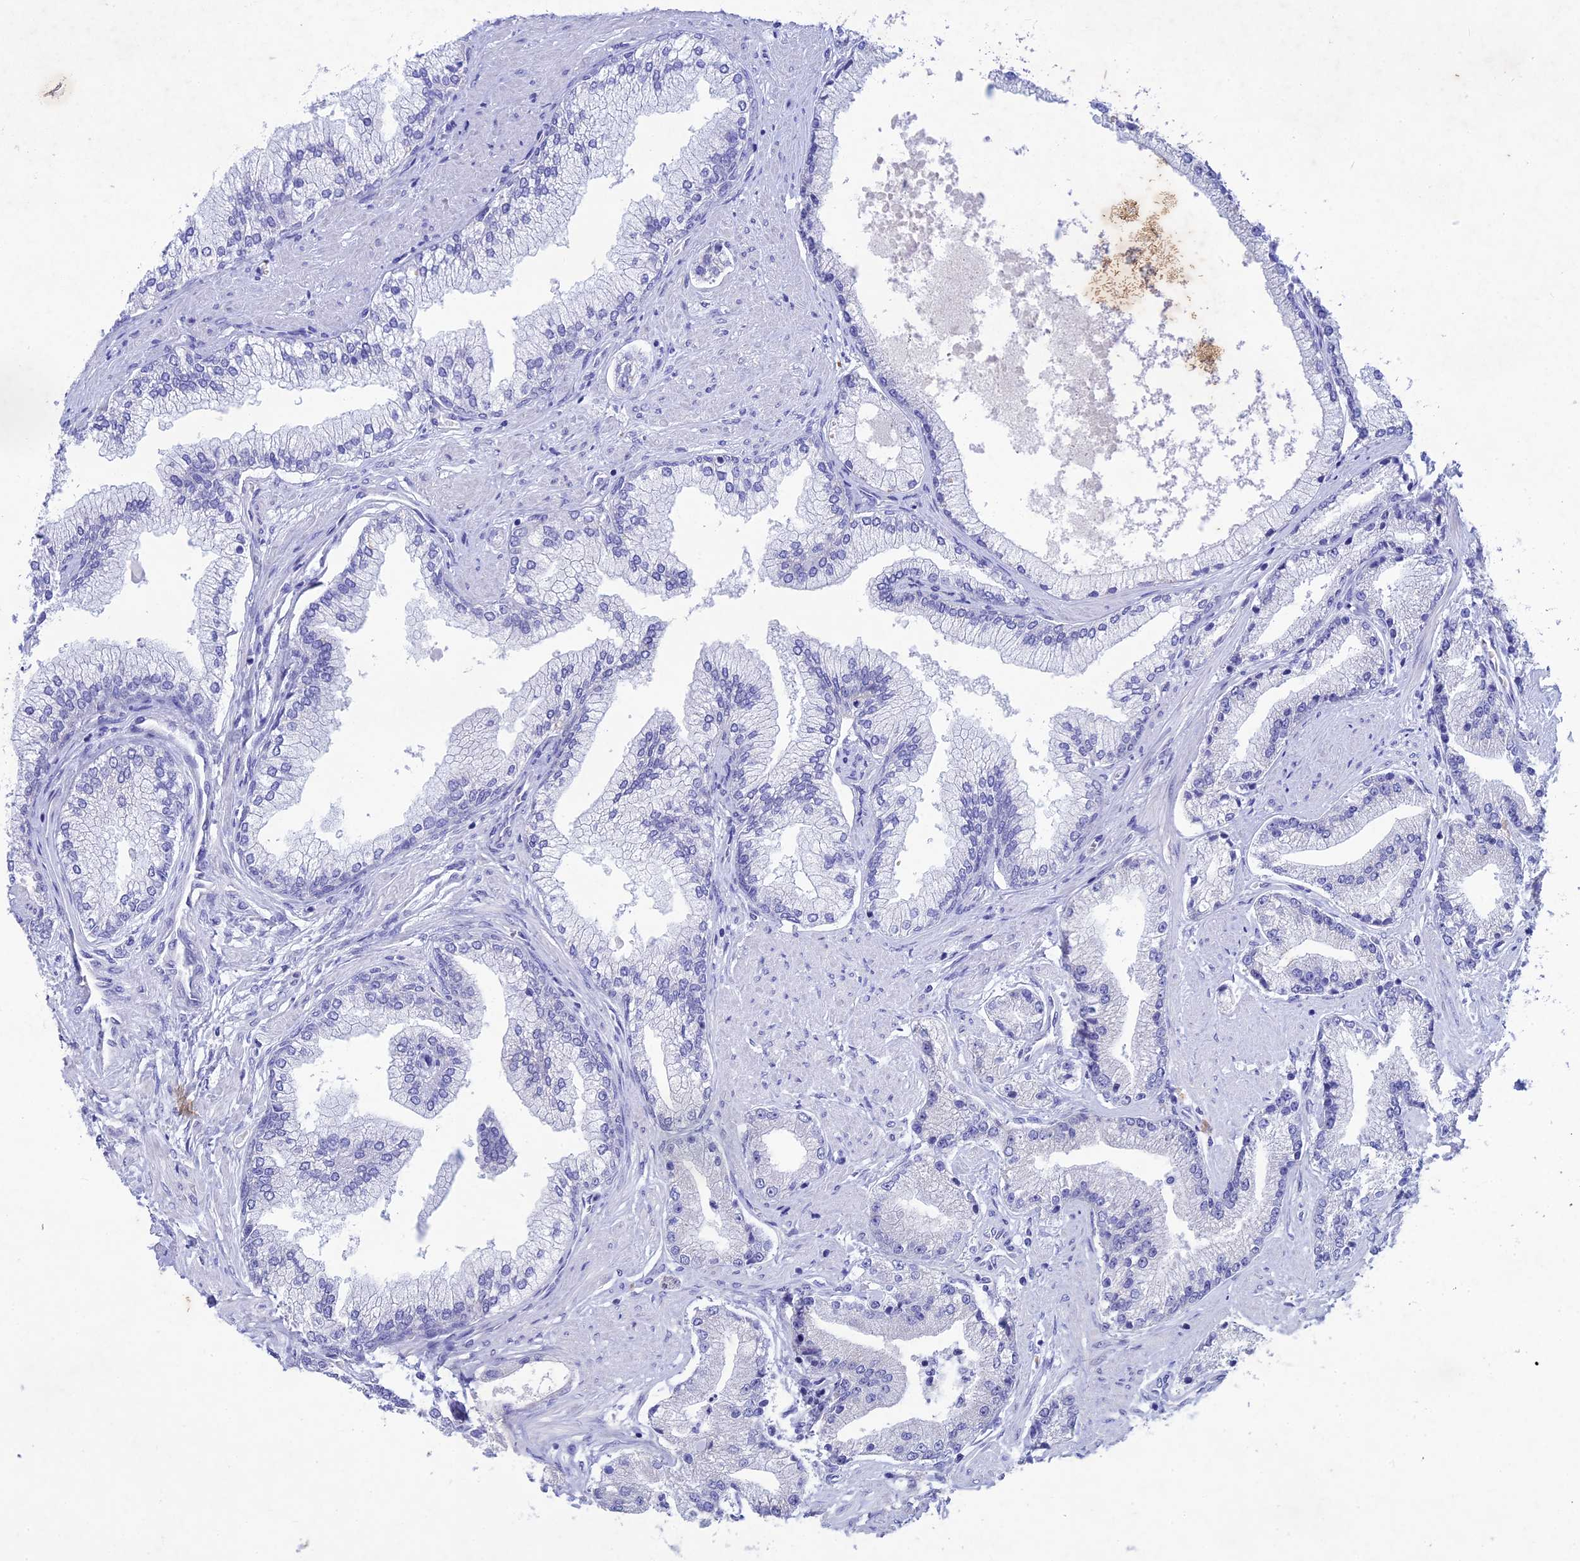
{"staining": {"intensity": "negative", "quantity": "none", "location": "none"}, "tissue": "prostate cancer", "cell_type": "Tumor cells", "image_type": "cancer", "snomed": [{"axis": "morphology", "description": "Adenocarcinoma, High grade"}, {"axis": "topography", "description": "Prostate"}], "caption": "IHC image of neoplastic tissue: human high-grade adenocarcinoma (prostate) stained with DAB exhibits no significant protein staining in tumor cells. (Stains: DAB (3,3'-diaminobenzidine) immunohistochemistry (IHC) with hematoxylin counter stain, Microscopy: brightfield microscopy at high magnification).", "gene": "BTBD19", "patient": {"sex": "male", "age": 67}}